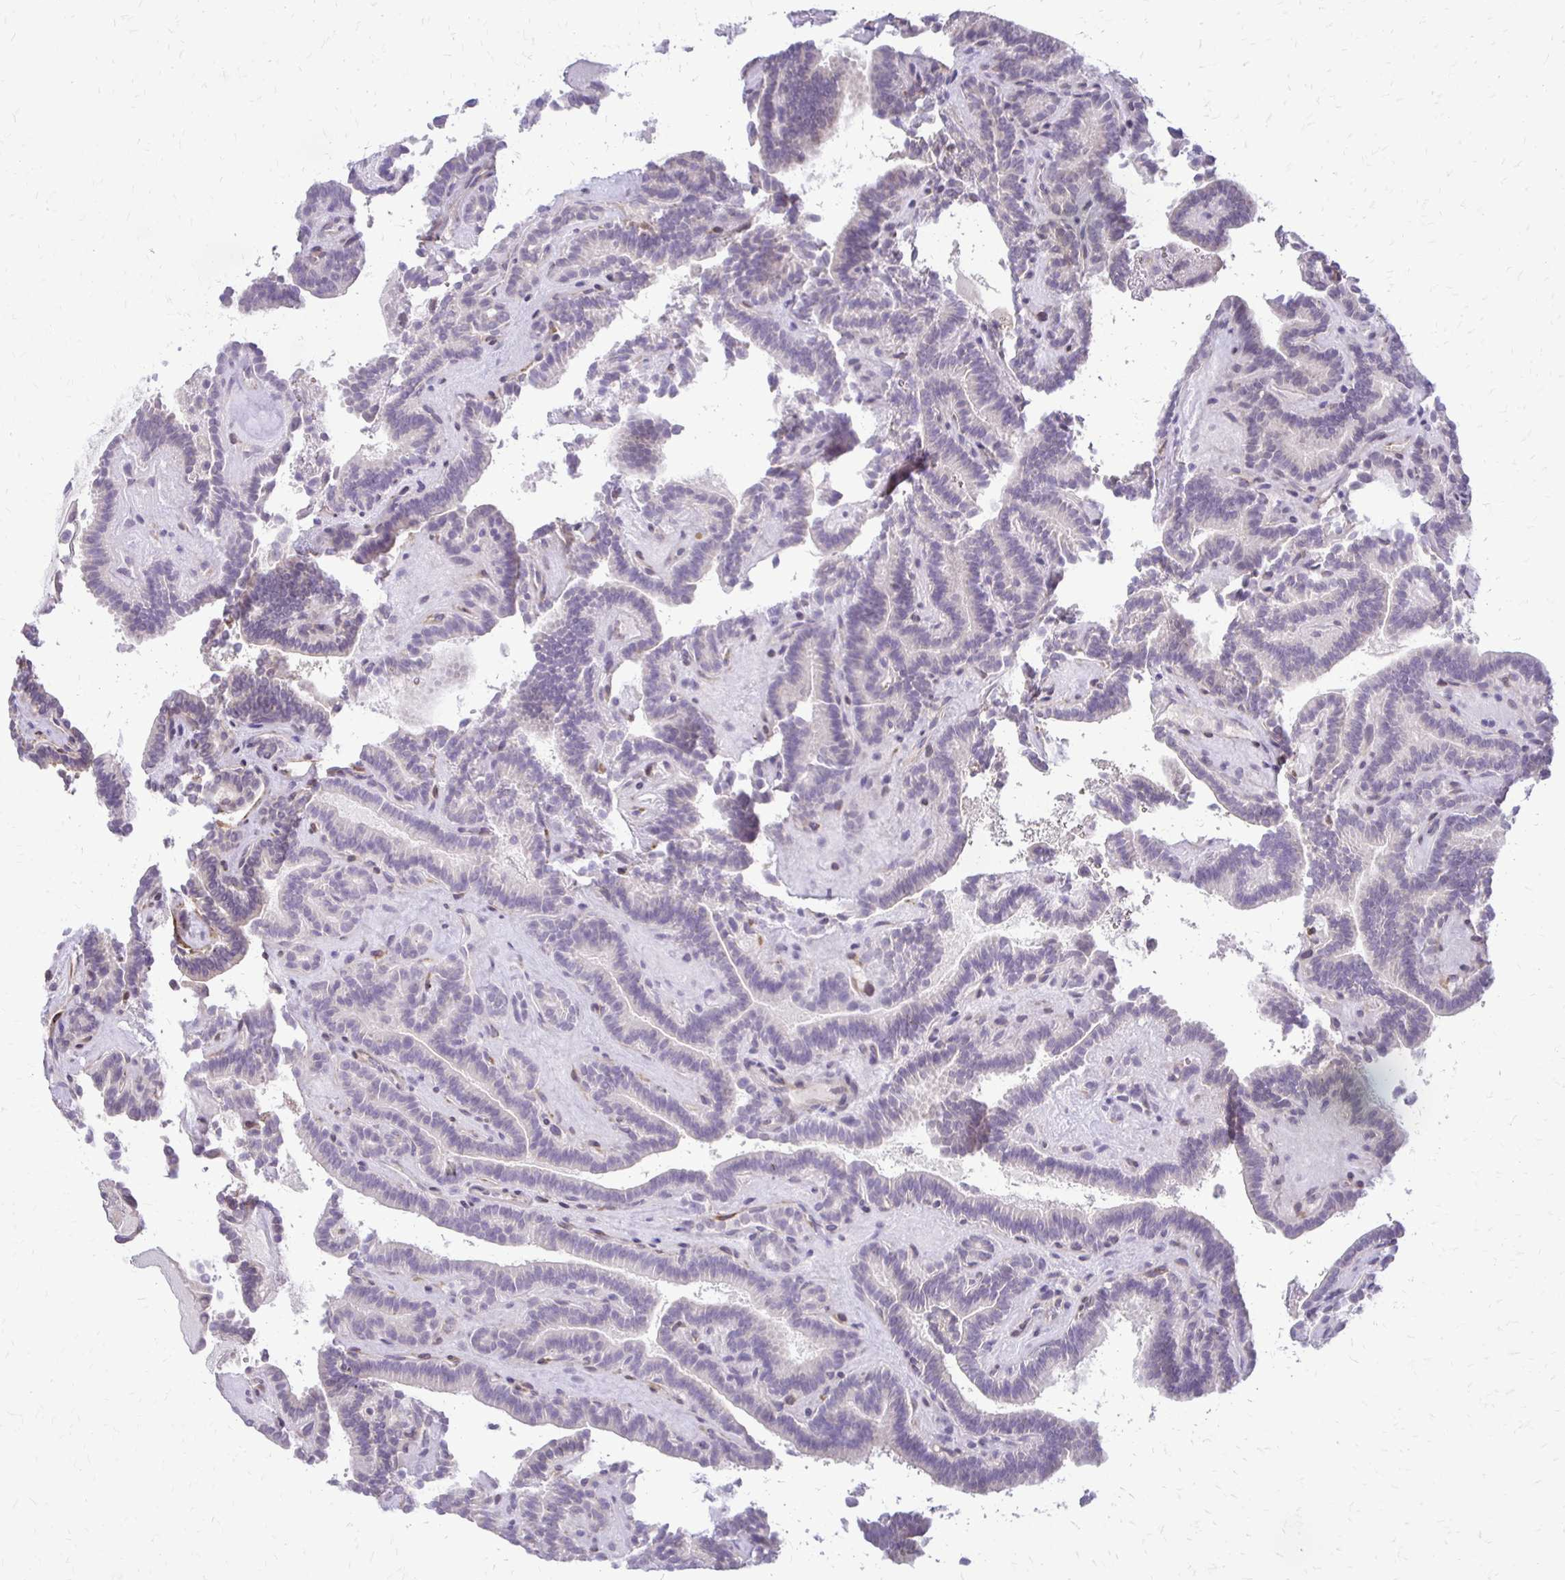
{"staining": {"intensity": "negative", "quantity": "none", "location": "none"}, "tissue": "thyroid cancer", "cell_type": "Tumor cells", "image_type": "cancer", "snomed": [{"axis": "morphology", "description": "Papillary adenocarcinoma, NOS"}, {"axis": "topography", "description": "Thyroid gland"}], "caption": "This is an immunohistochemistry histopathology image of thyroid papillary adenocarcinoma. There is no expression in tumor cells.", "gene": "ALPG", "patient": {"sex": "female", "age": 21}}